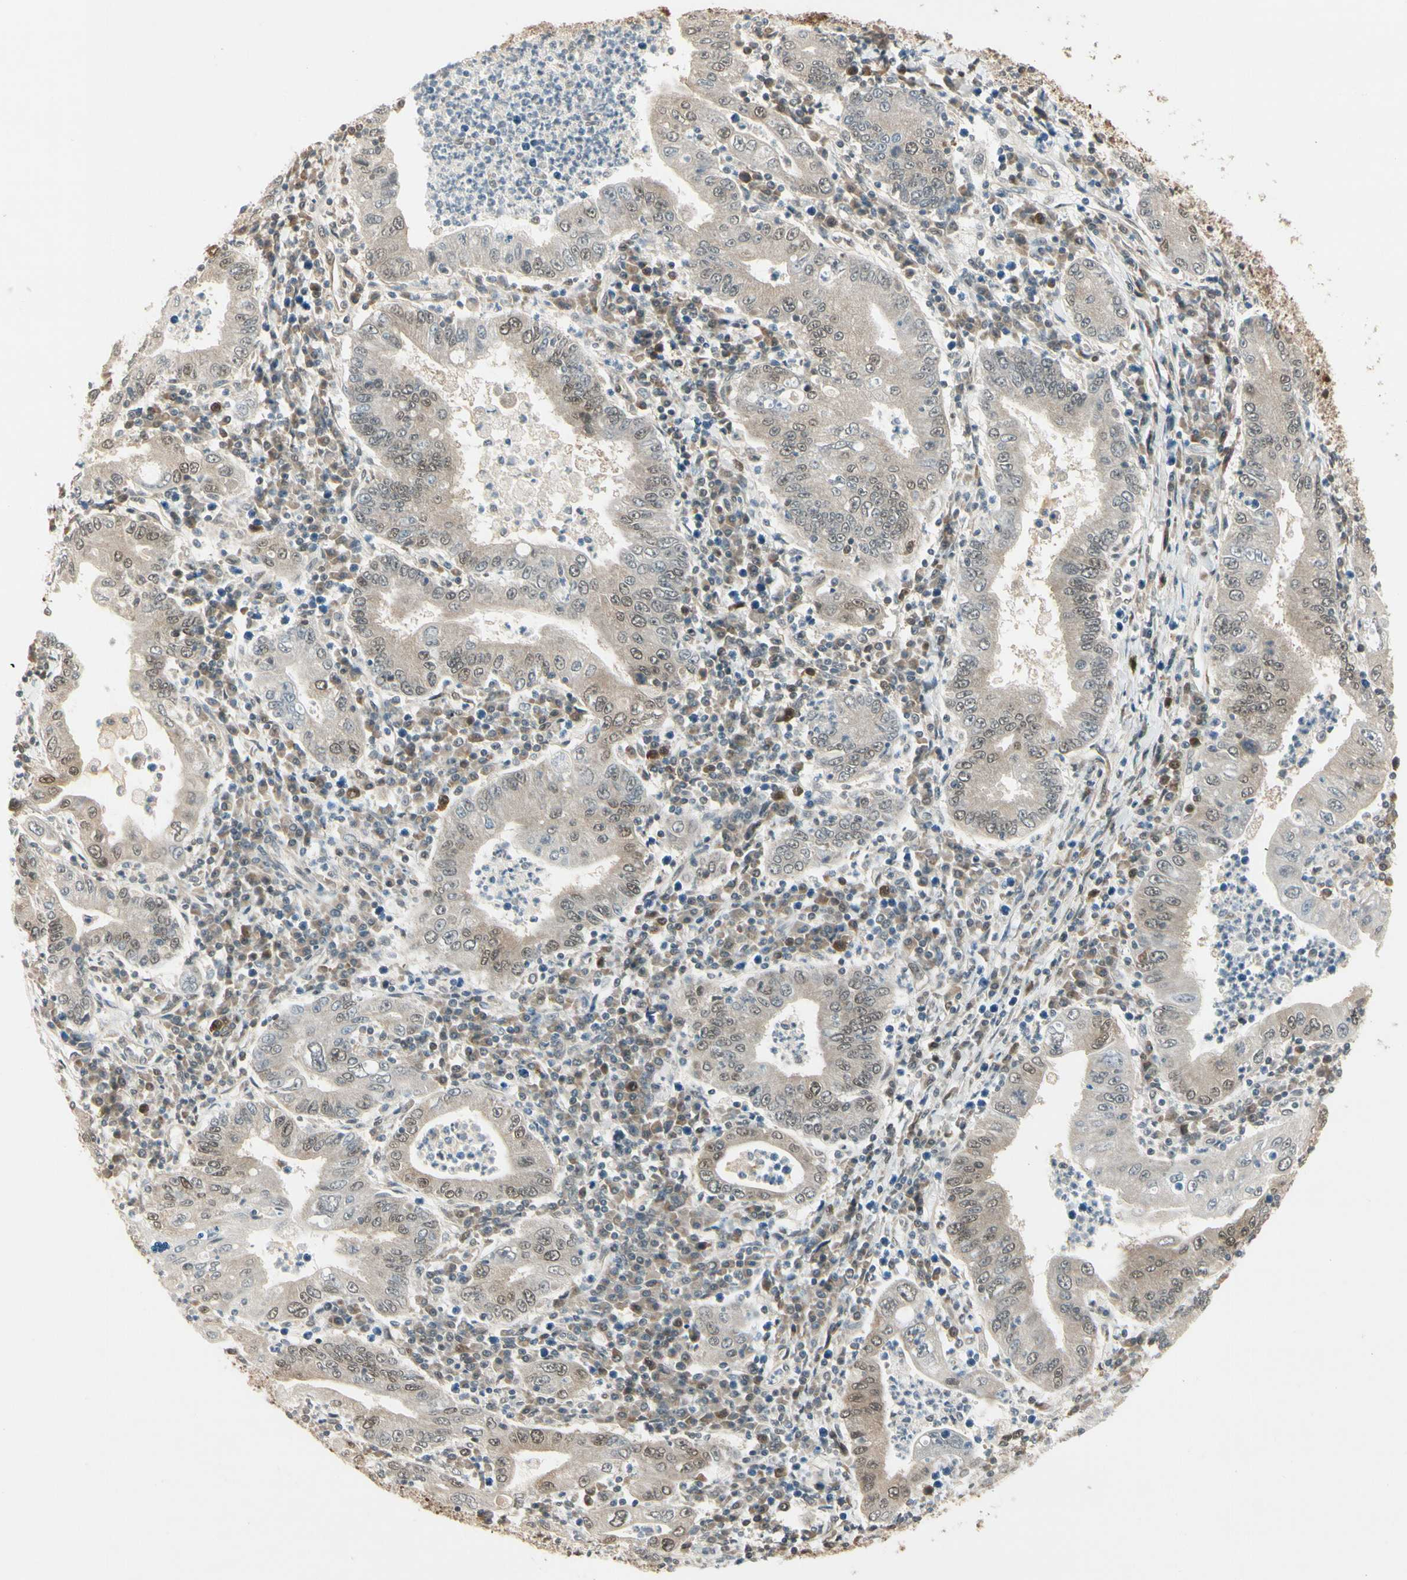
{"staining": {"intensity": "negative", "quantity": "none", "location": "none"}, "tissue": "stomach cancer", "cell_type": "Tumor cells", "image_type": "cancer", "snomed": [{"axis": "morphology", "description": "Normal tissue, NOS"}, {"axis": "morphology", "description": "Adenocarcinoma, NOS"}, {"axis": "topography", "description": "Esophagus"}, {"axis": "topography", "description": "Stomach, upper"}, {"axis": "topography", "description": "Peripheral nerve tissue"}], "caption": "IHC of human adenocarcinoma (stomach) demonstrates no positivity in tumor cells. Brightfield microscopy of immunohistochemistry (IHC) stained with DAB (brown) and hematoxylin (blue), captured at high magnification.", "gene": "IPO5", "patient": {"sex": "male", "age": 62}}